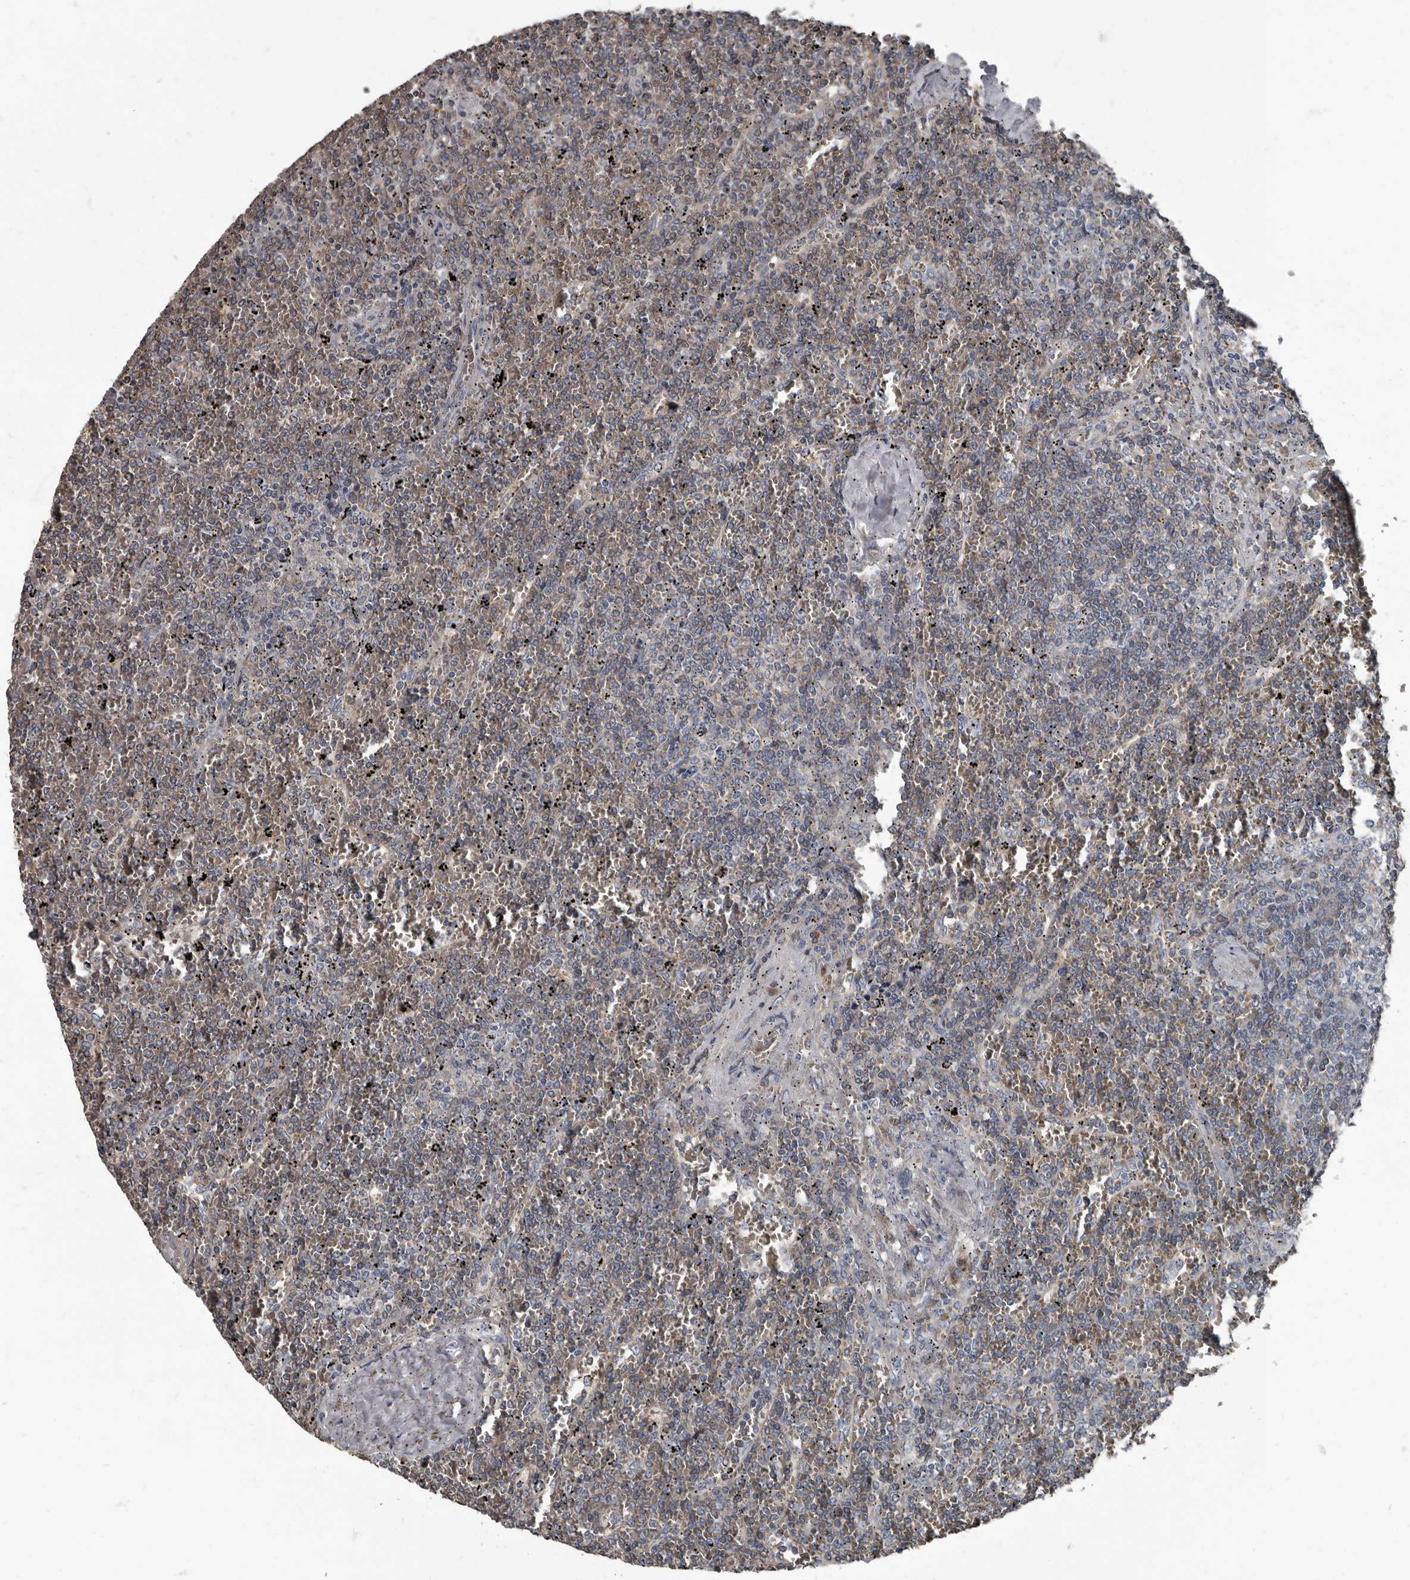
{"staining": {"intensity": "weak", "quantity": "<25%", "location": "cytoplasmic/membranous"}, "tissue": "lymphoma", "cell_type": "Tumor cells", "image_type": "cancer", "snomed": [{"axis": "morphology", "description": "Malignant lymphoma, non-Hodgkin's type, Low grade"}, {"axis": "topography", "description": "Spleen"}], "caption": "IHC micrograph of human lymphoma stained for a protein (brown), which shows no positivity in tumor cells.", "gene": "TPD52L1", "patient": {"sex": "female", "age": 19}}